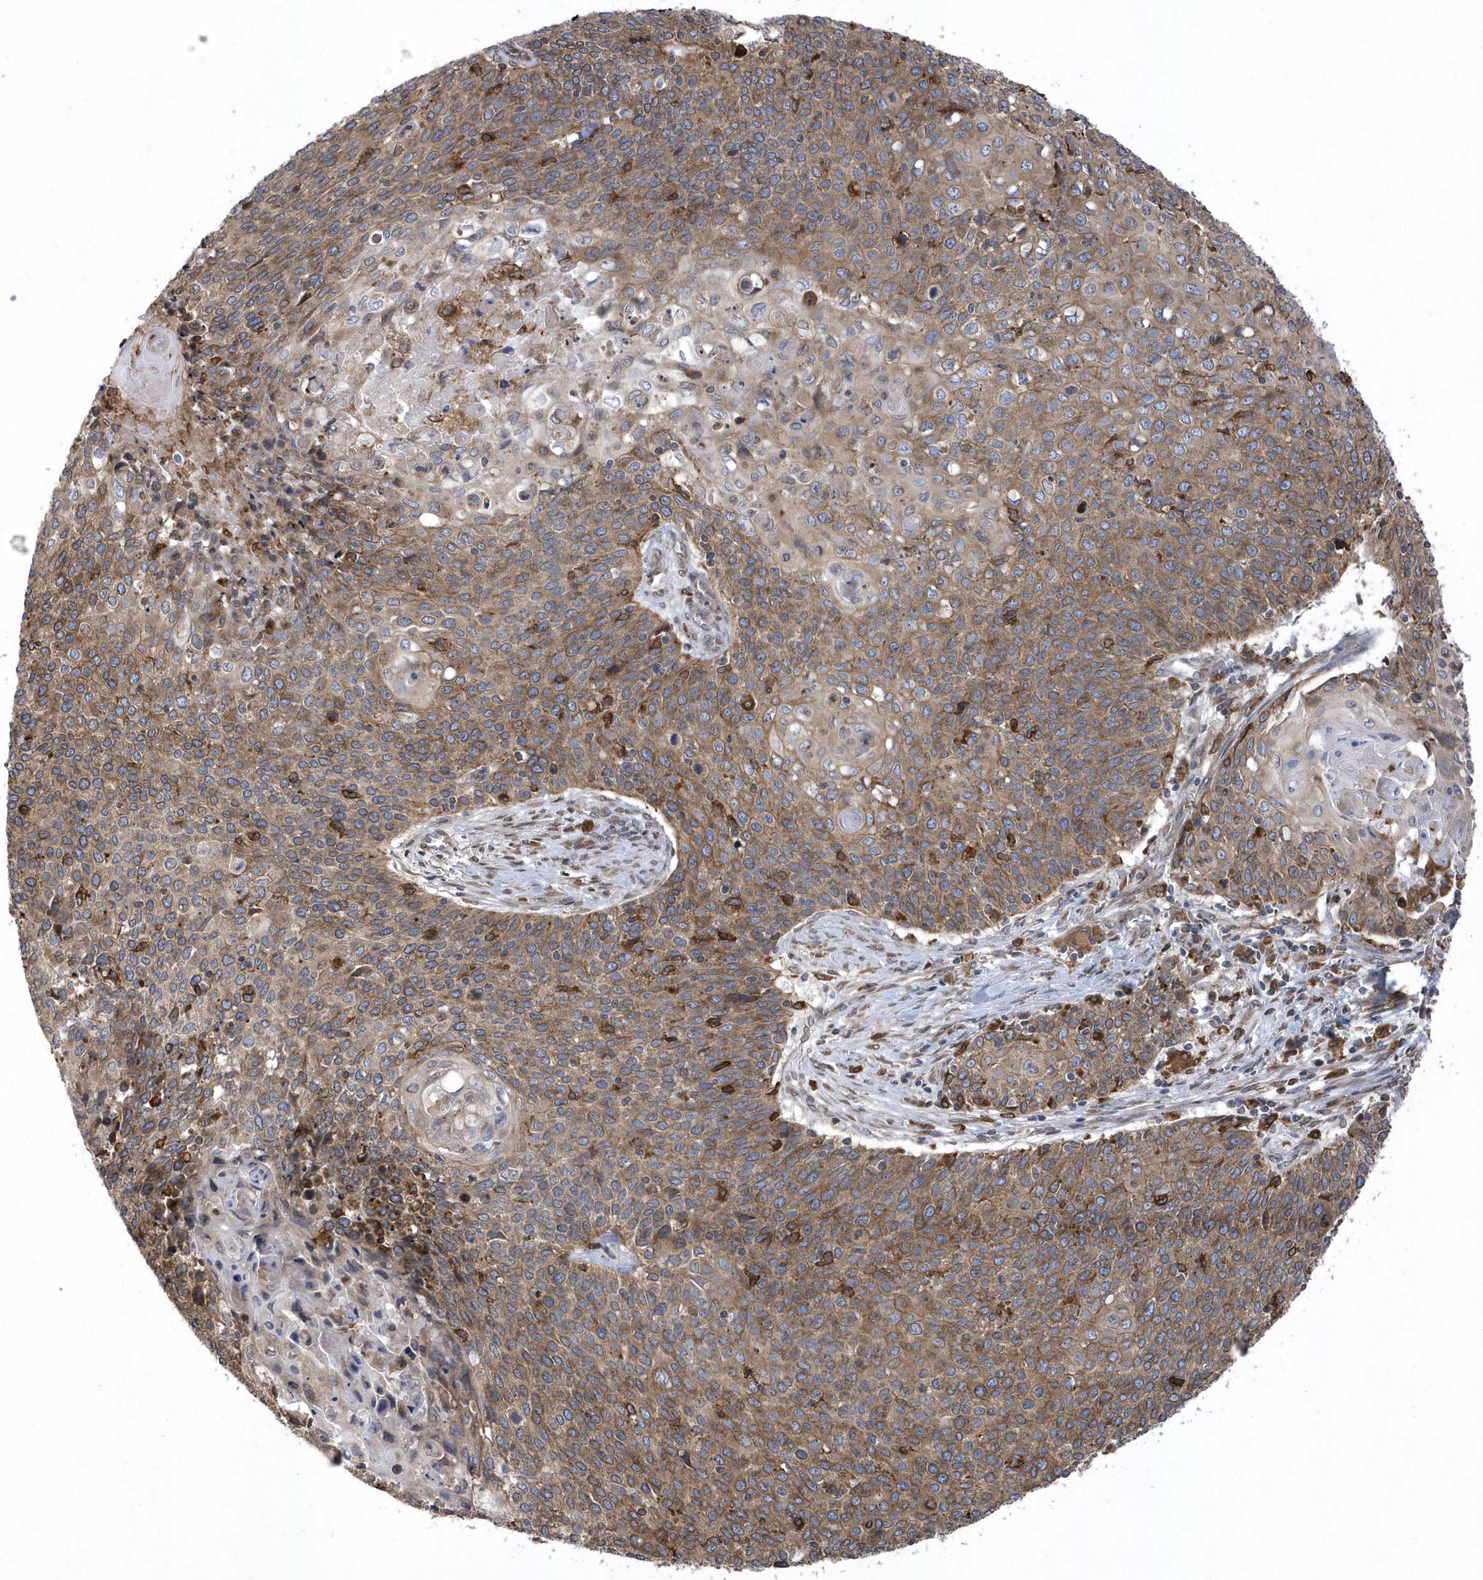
{"staining": {"intensity": "moderate", "quantity": ">75%", "location": "cytoplasmic/membranous"}, "tissue": "cervical cancer", "cell_type": "Tumor cells", "image_type": "cancer", "snomed": [{"axis": "morphology", "description": "Squamous cell carcinoma, NOS"}, {"axis": "topography", "description": "Cervix"}], "caption": "Human cervical squamous cell carcinoma stained for a protein (brown) shows moderate cytoplasmic/membranous positive positivity in approximately >75% of tumor cells.", "gene": "VAMP7", "patient": {"sex": "female", "age": 39}}